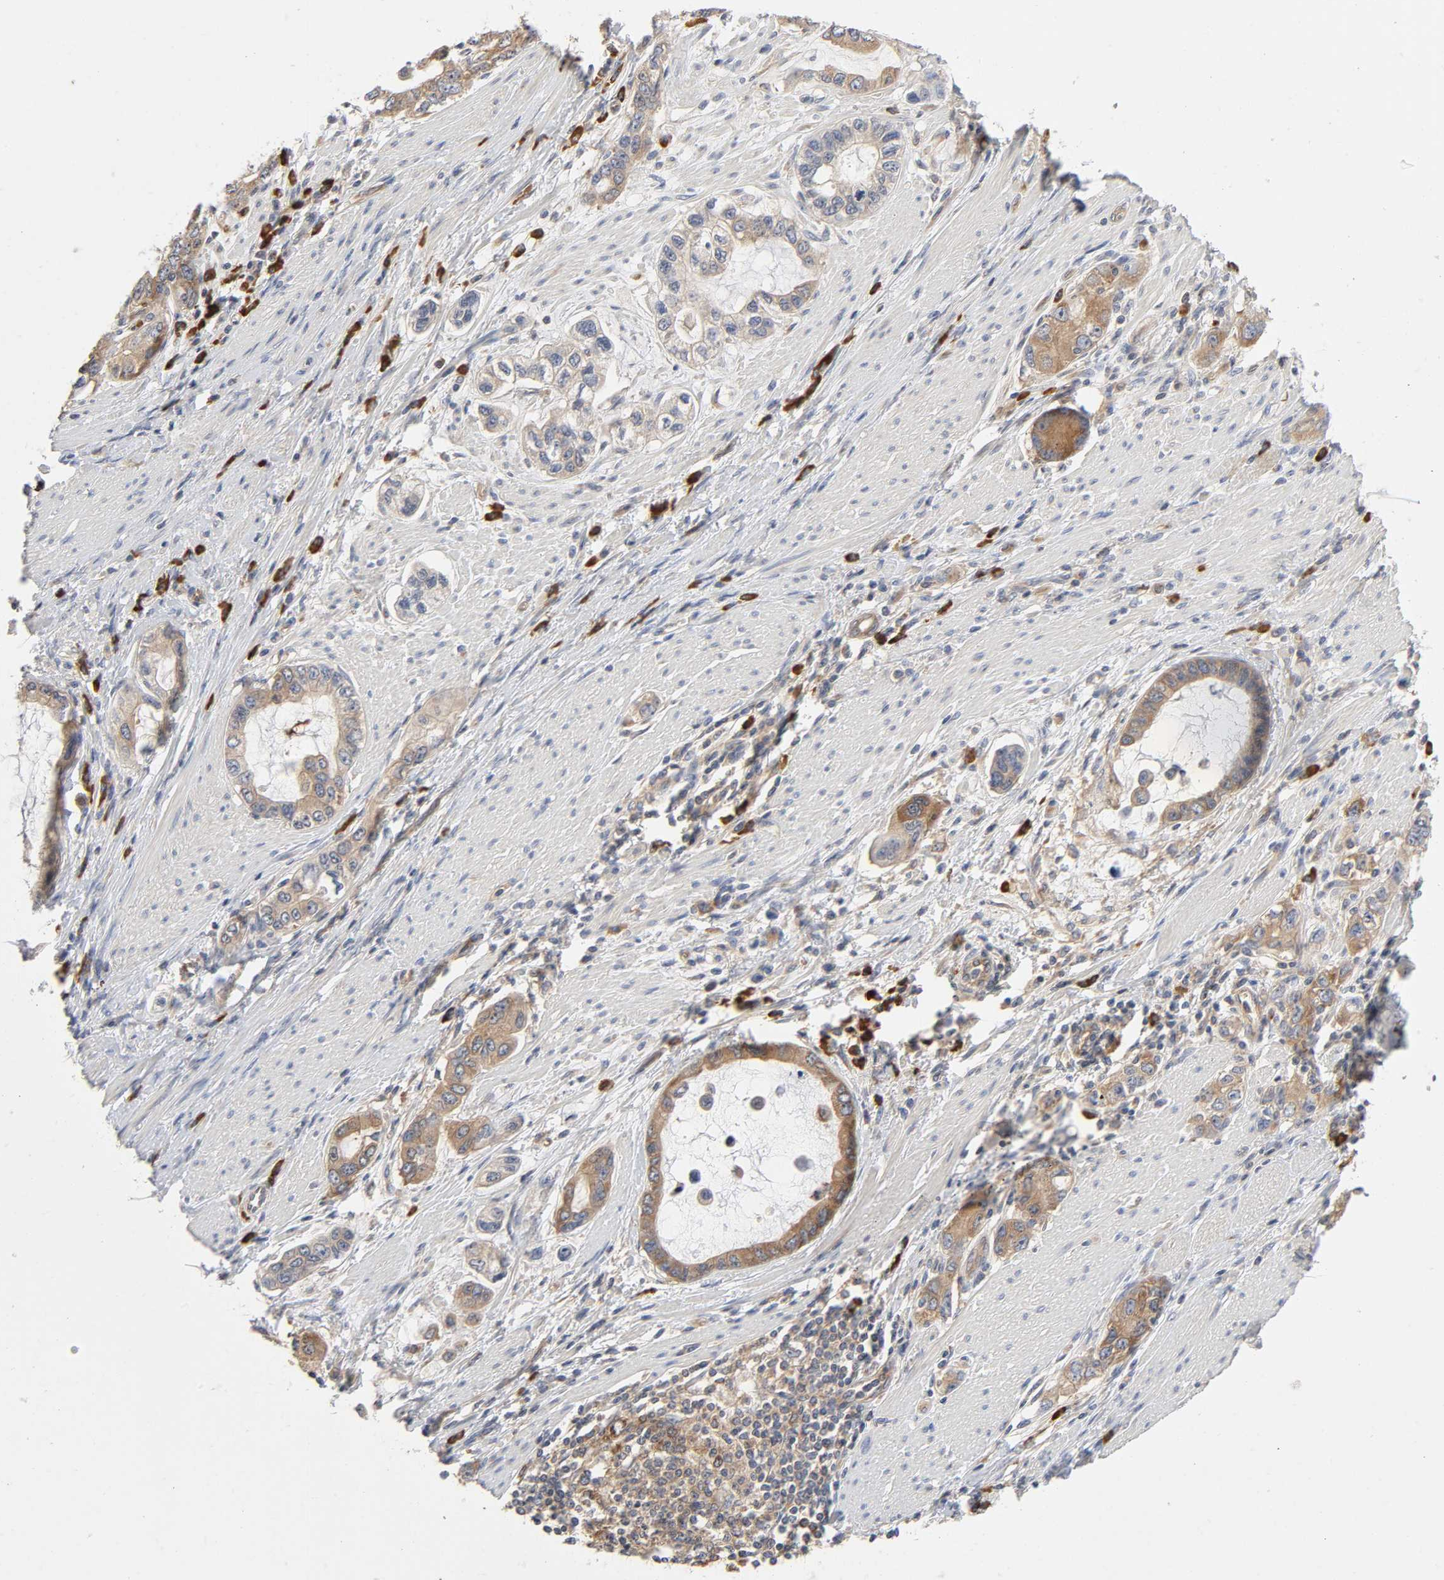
{"staining": {"intensity": "moderate", "quantity": ">75%", "location": "cytoplasmic/membranous"}, "tissue": "stomach cancer", "cell_type": "Tumor cells", "image_type": "cancer", "snomed": [{"axis": "morphology", "description": "Adenocarcinoma, NOS"}, {"axis": "topography", "description": "Stomach, lower"}], "caption": "IHC (DAB (3,3'-diaminobenzidine)) staining of adenocarcinoma (stomach) reveals moderate cytoplasmic/membranous protein expression in approximately >75% of tumor cells.", "gene": "SCHIP1", "patient": {"sex": "female", "age": 93}}